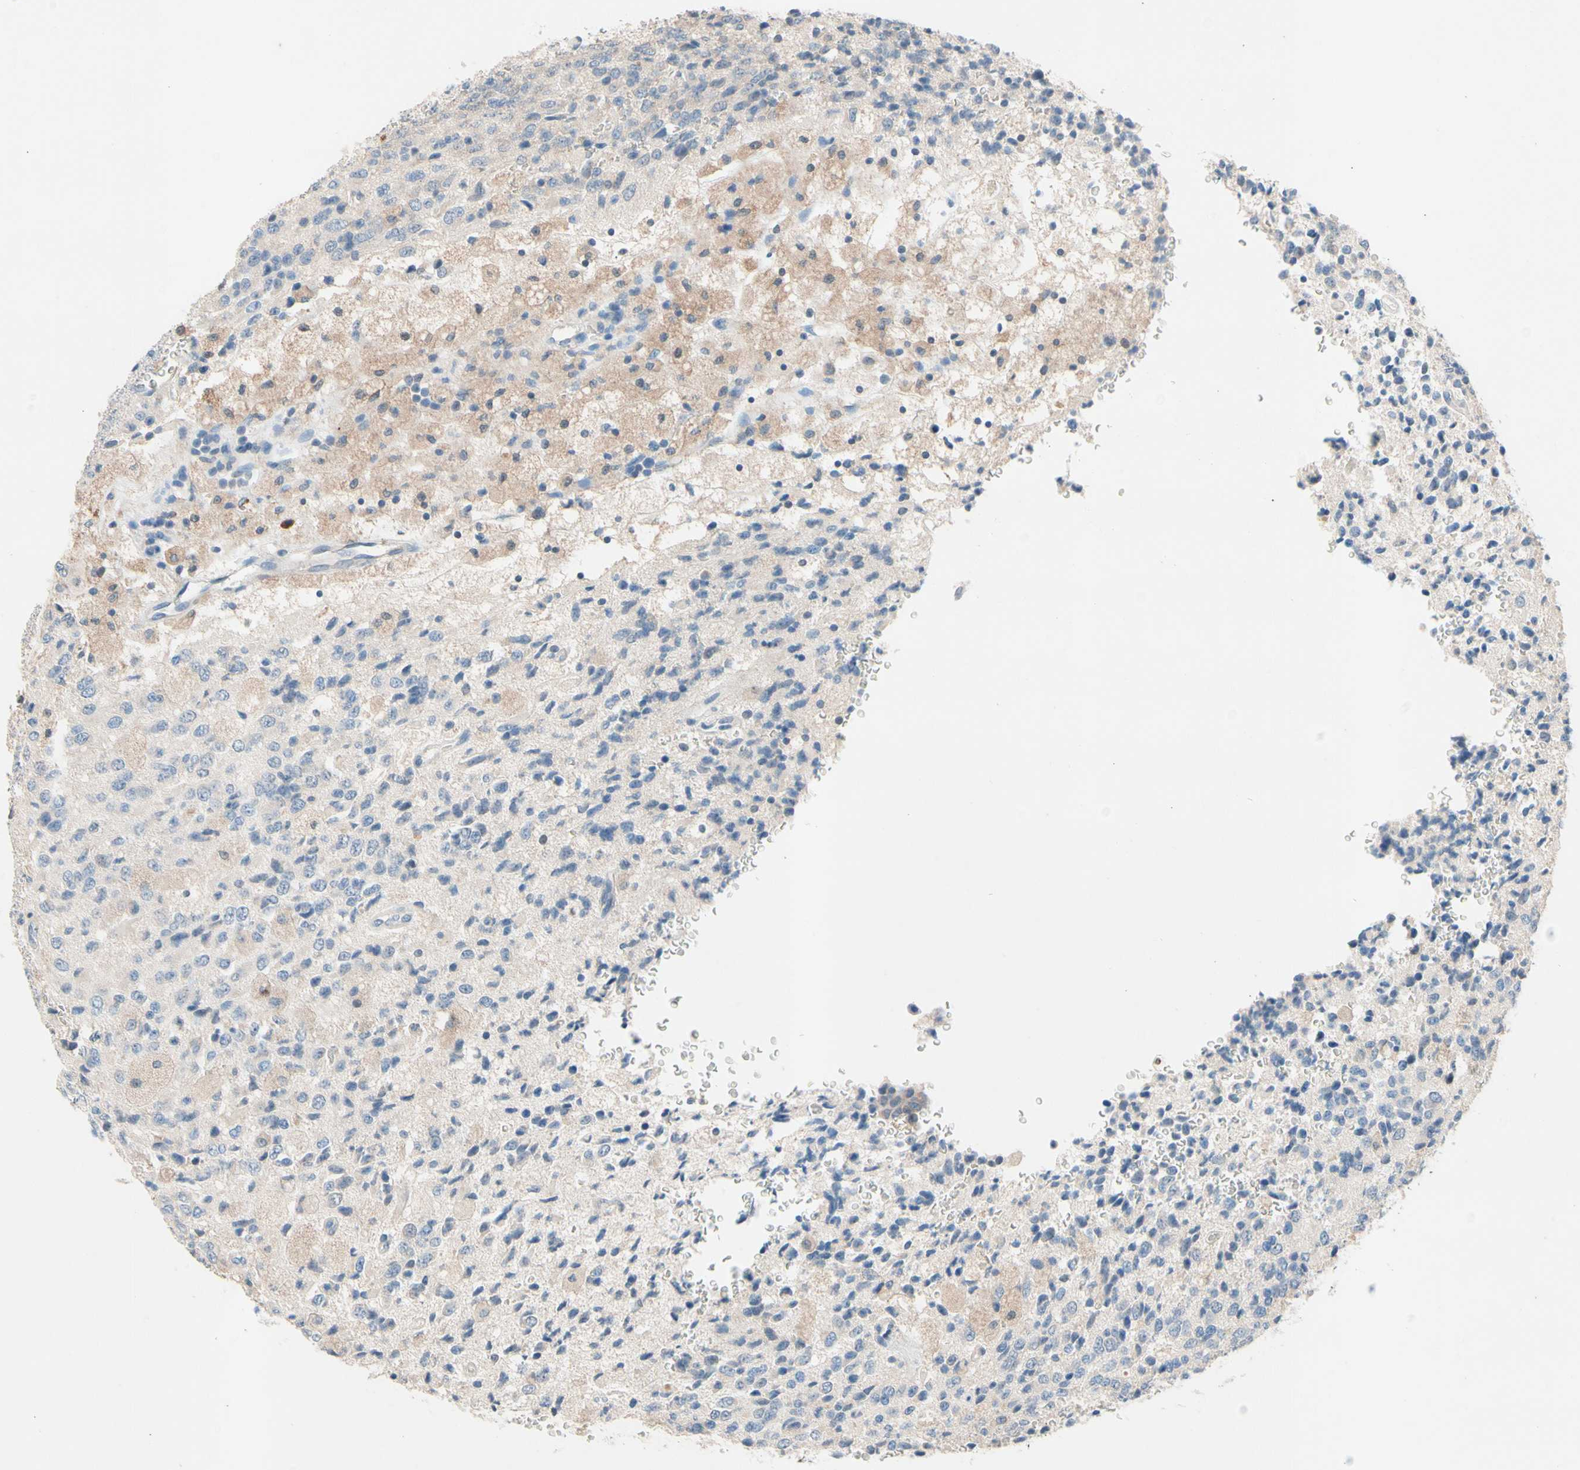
{"staining": {"intensity": "negative", "quantity": "none", "location": "none"}, "tissue": "glioma", "cell_type": "Tumor cells", "image_type": "cancer", "snomed": [{"axis": "morphology", "description": "Glioma, malignant, High grade"}, {"axis": "topography", "description": "pancreas cauda"}], "caption": "High power microscopy photomicrograph of an IHC micrograph of glioma, revealing no significant staining in tumor cells.", "gene": "PRDX4", "patient": {"sex": "male", "age": 60}}